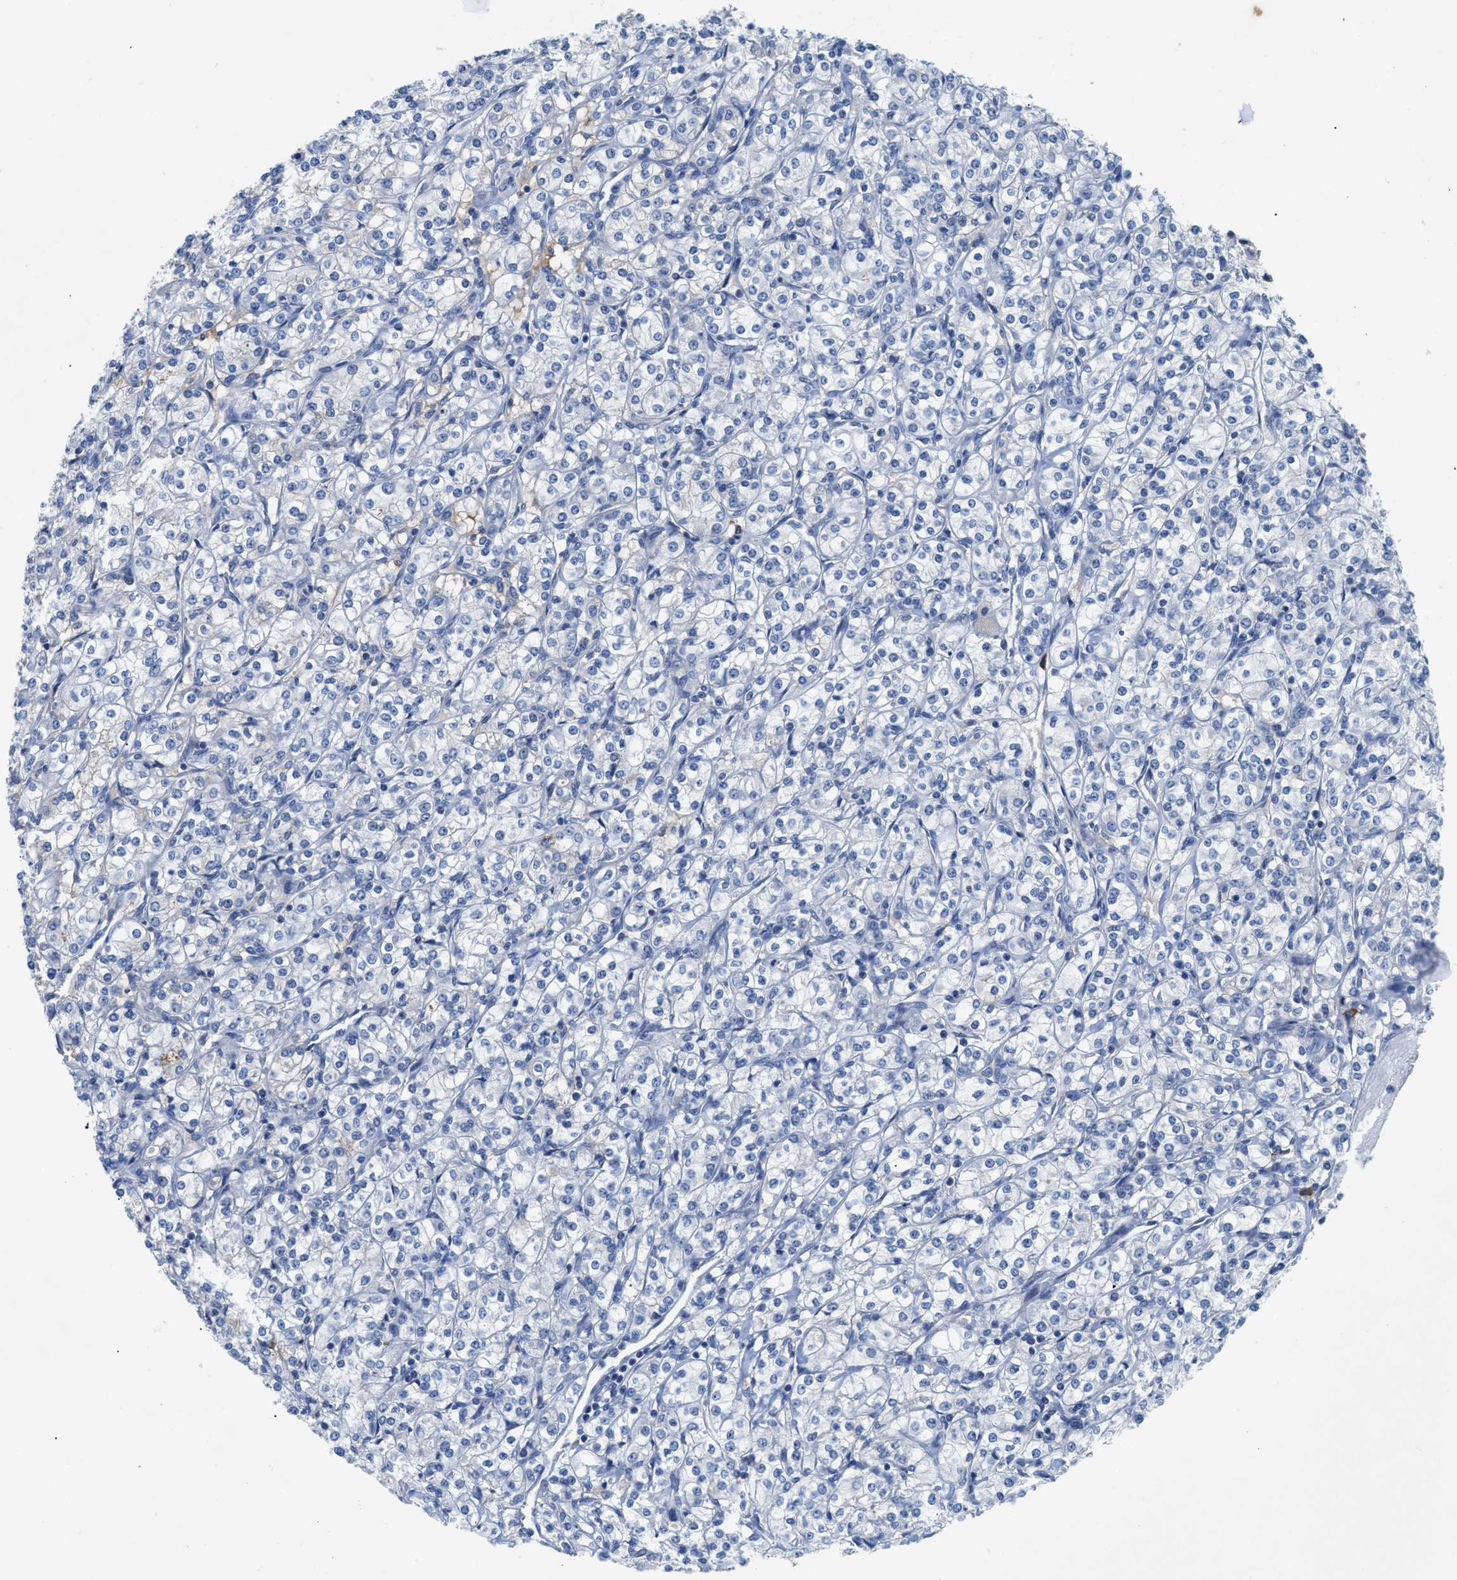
{"staining": {"intensity": "negative", "quantity": "none", "location": "none"}, "tissue": "renal cancer", "cell_type": "Tumor cells", "image_type": "cancer", "snomed": [{"axis": "morphology", "description": "Adenocarcinoma, NOS"}, {"axis": "topography", "description": "Kidney"}], "caption": "Protein analysis of renal cancer (adenocarcinoma) displays no significant staining in tumor cells. (Stains: DAB (3,3'-diaminobenzidine) IHC with hematoxylin counter stain, Microscopy: brightfield microscopy at high magnification).", "gene": "OR9K2", "patient": {"sex": "male", "age": 77}}